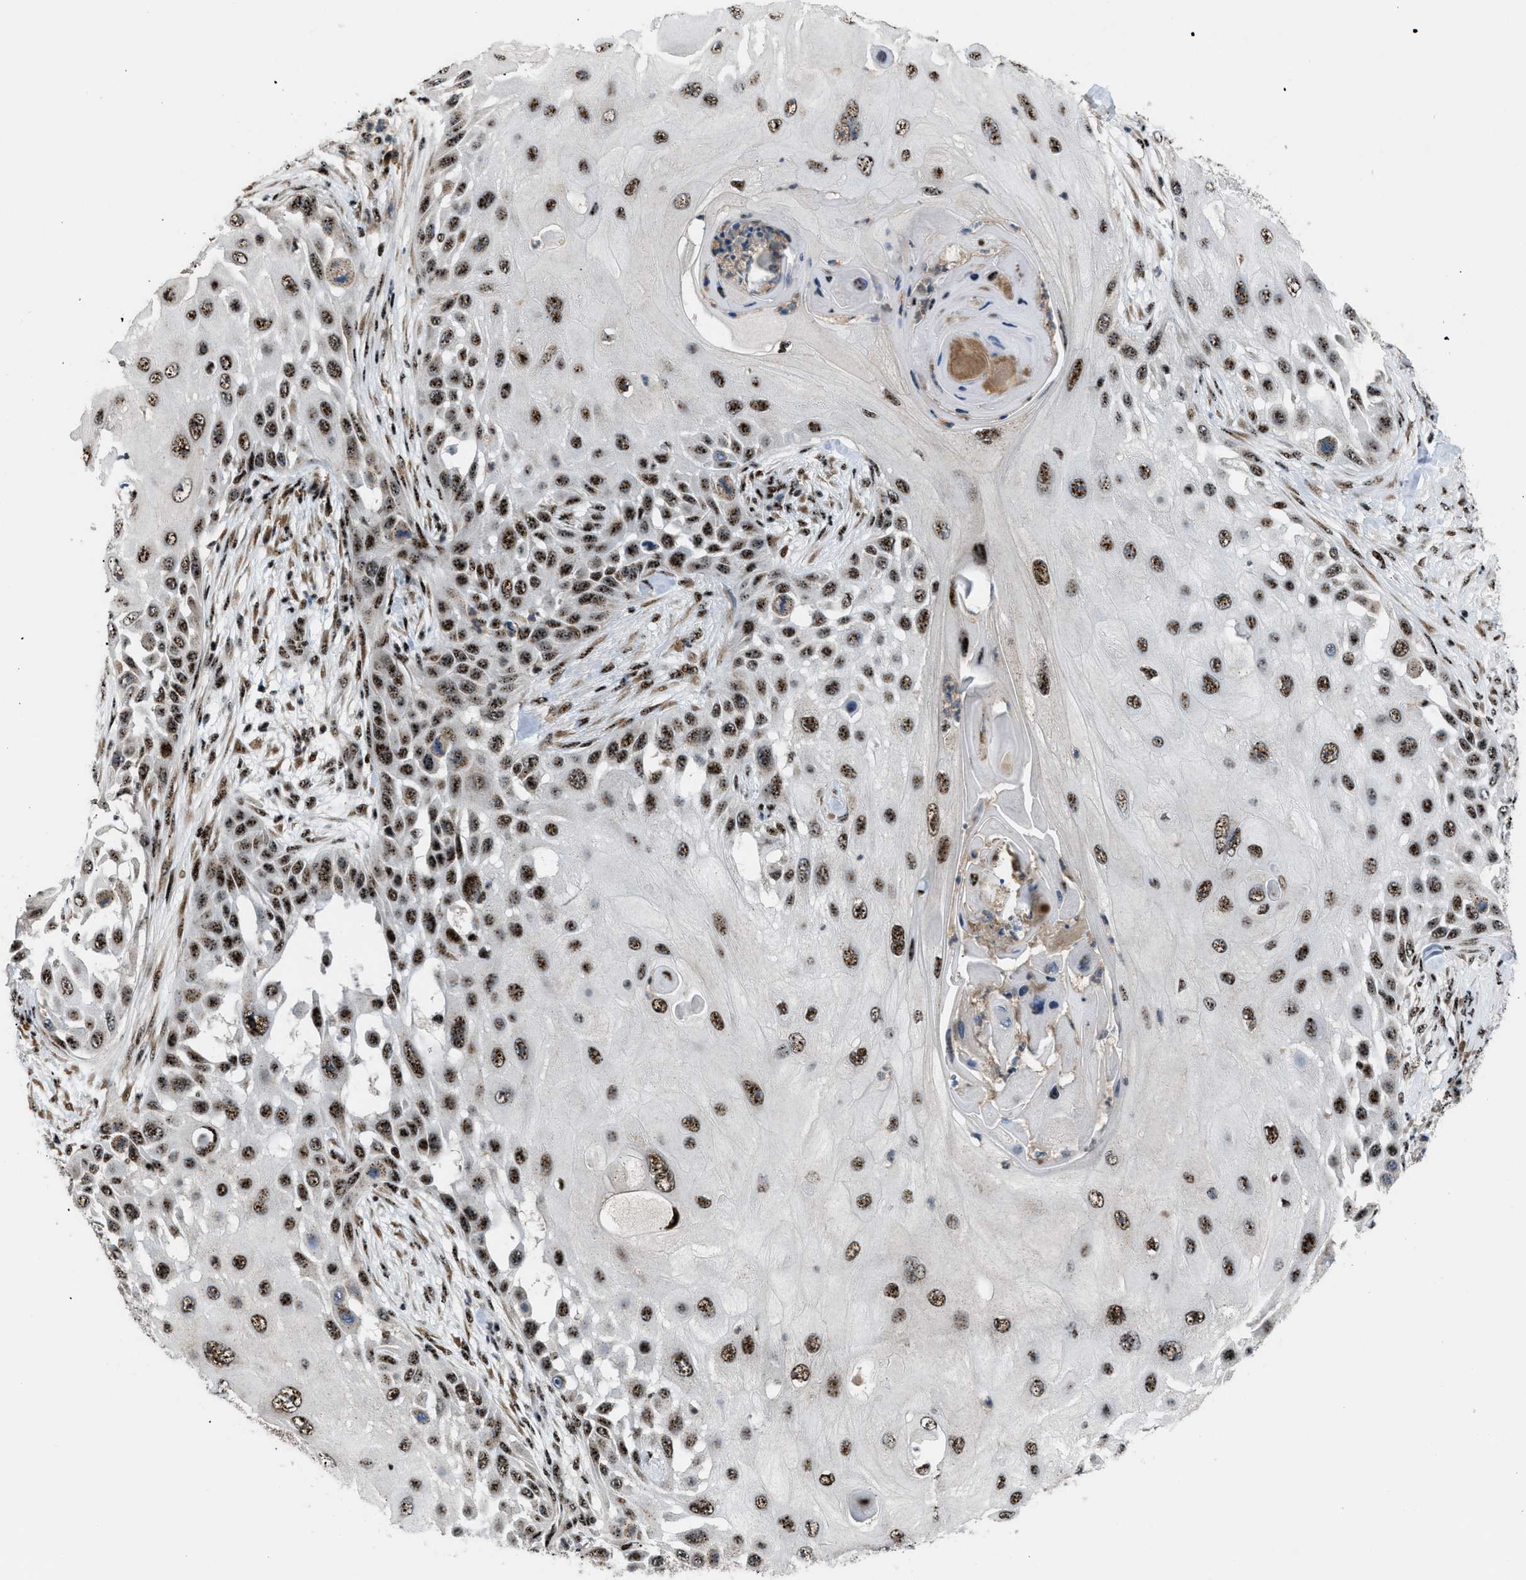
{"staining": {"intensity": "strong", "quantity": ">75%", "location": "nuclear"}, "tissue": "skin cancer", "cell_type": "Tumor cells", "image_type": "cancer", "snomed": [{"axis": "morphology", "description": "Squamous cell carcinoma, NOS"}, {"axis": "topography", "description": "Skin"}], "caption": "The histopathology image reveals staining of skin squamous cell carcinoma, revealing strong nuclear protein expression (brown color) within tumor cells. (brown staining indicates protein expression, while blue staining denotes nuclei).", "gene": "CDR2", "patient": {"sex": "female", "age": 44}}